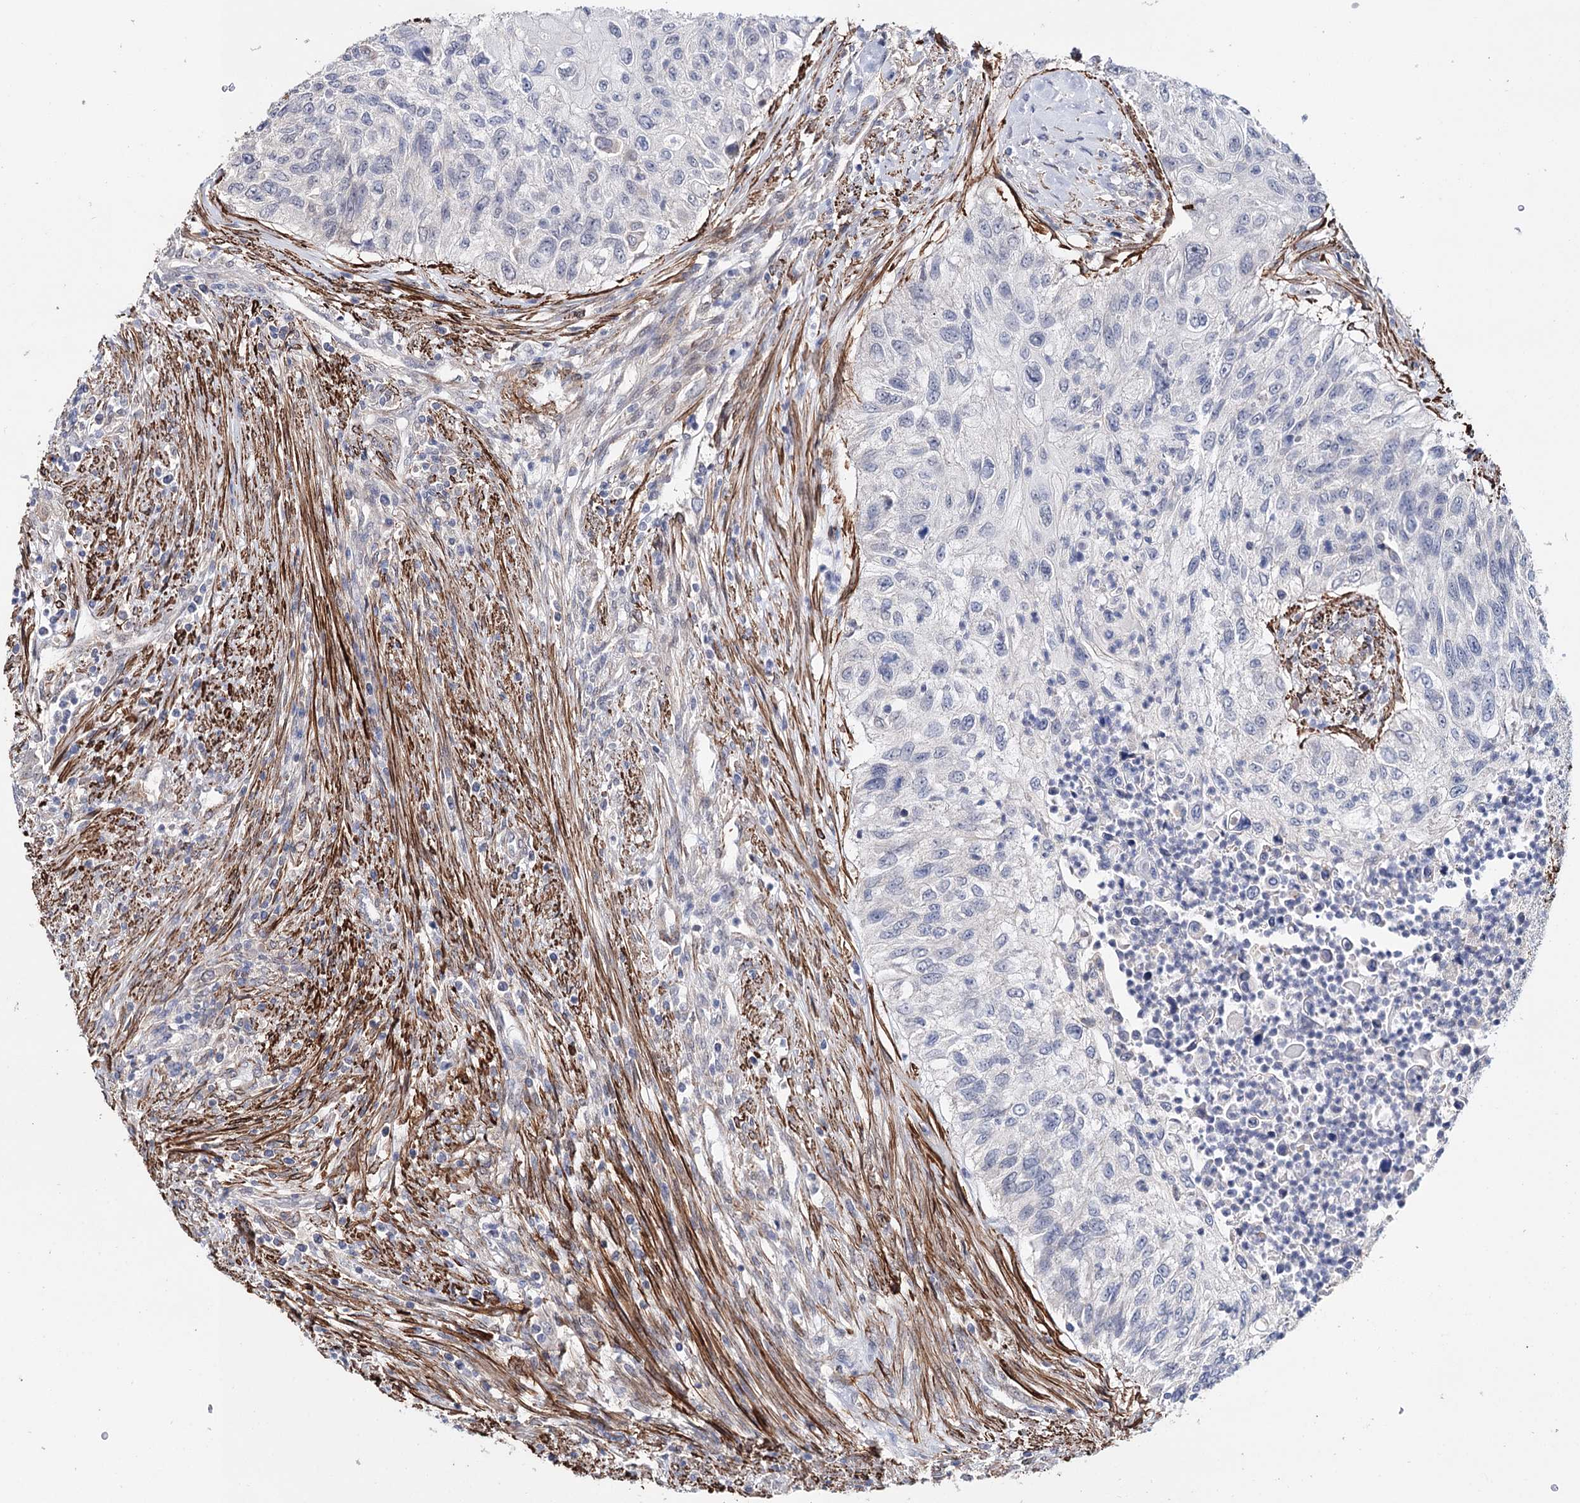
{"staining": {"intensity": "negative", "quantity": "none", "location": "none"}, "tissue": "urothelial cancer", "cell_type": "Tumor cells", "image_type": "cancer", "snomed": [{"axis": "morphology", "description": "Urothelial carcinoma, High grade"}, {"axis": "topography", "description": "Urinary bladder"}], "caption": "Urothelial cancer stained for a protein using IHC exhibits no positivity tumor cells.", "gene": "CFAP46", "patient": {"sex": "female", "age": 60}}